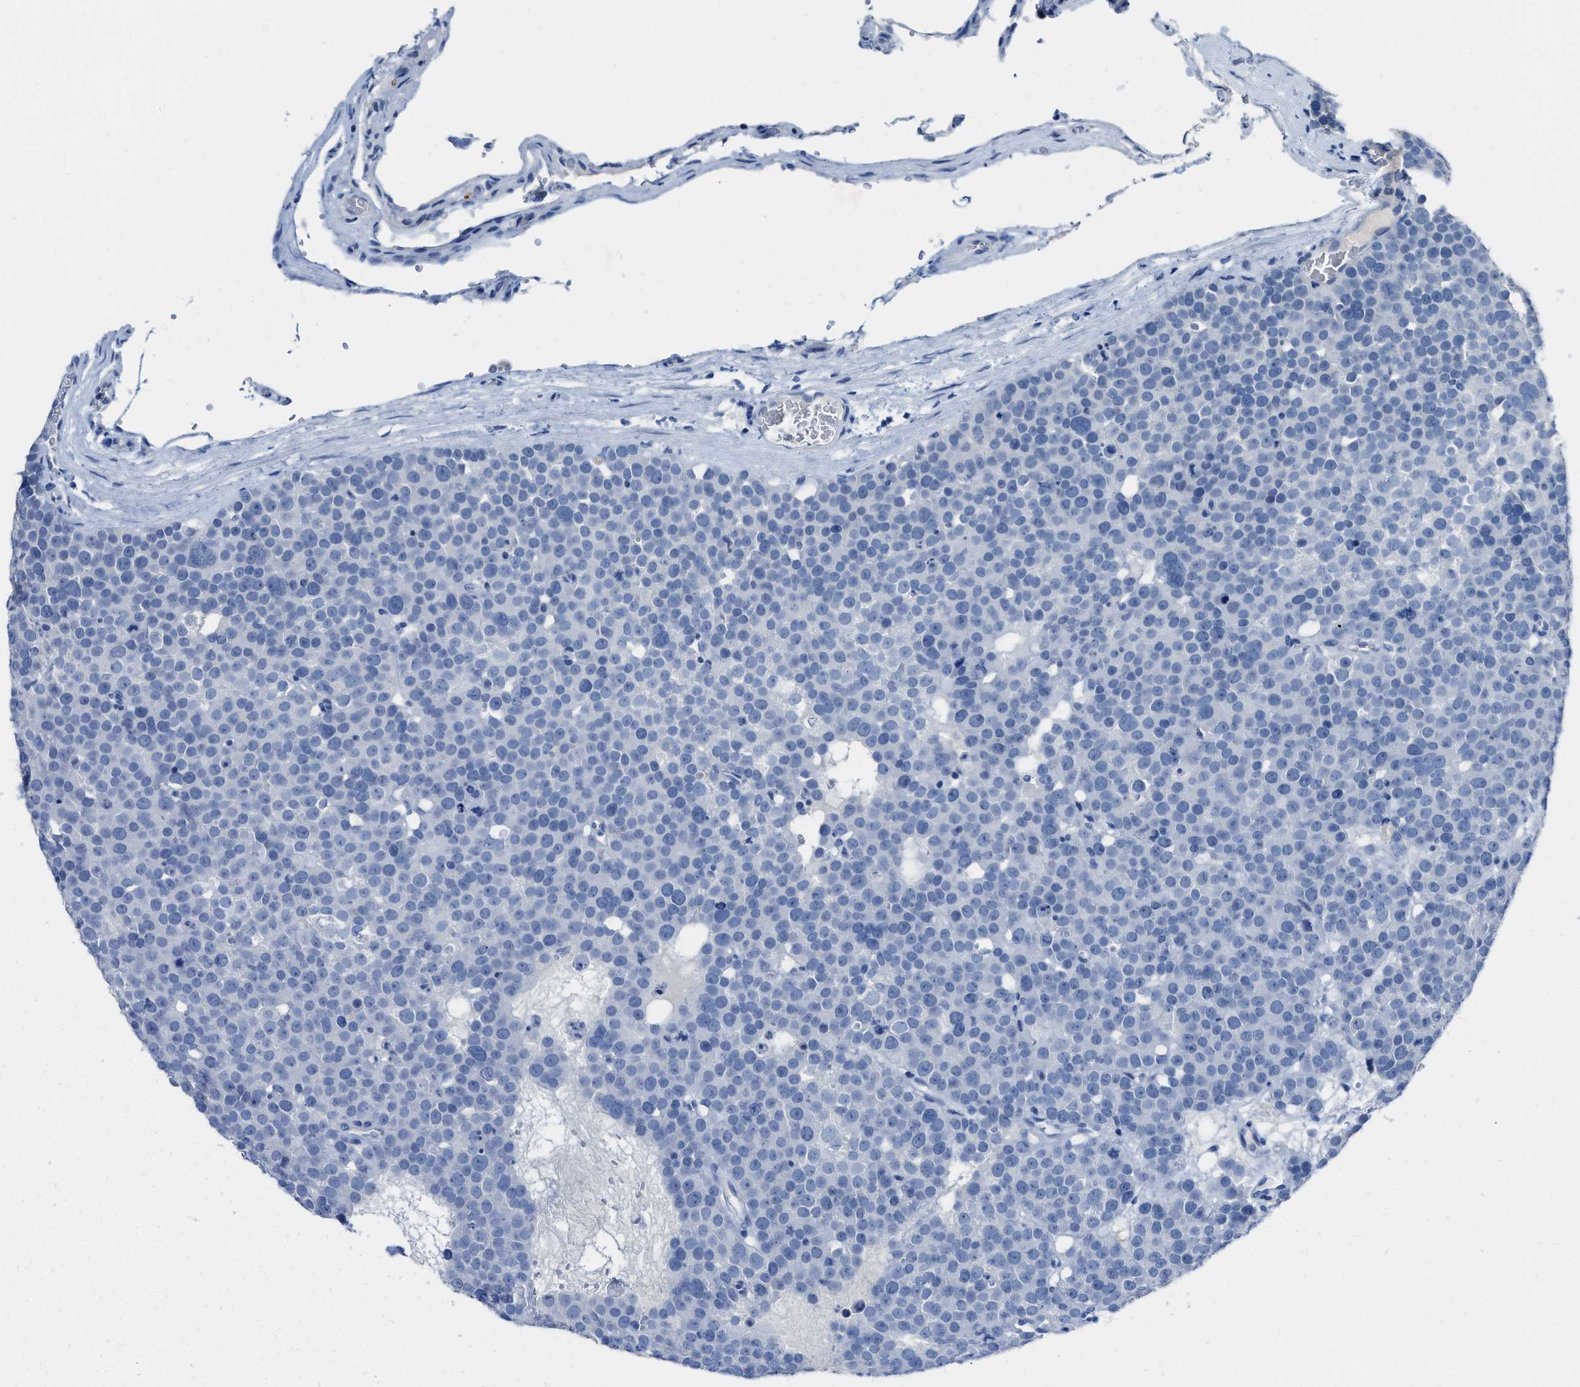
{"staining": {"intensity": "negative", "quantity": "none", "location": "none"}, "tissue": "testis cancer", "cell_type": "Tumor cells", "image_type": "cancer", "snomed": [{"axis": "morphology", "description": "Seminoma, NOS"}, {"axis": "topography", "description": "Testis"}], "caption": "This histopathology image is of testis seminoma stained with IHC to label a protein in brown with the nuclei are counter-stained blue. There is no expression in tumor cells.", "gene": "CEACAM5", "patient": {"sex": "male", "age": 71}}